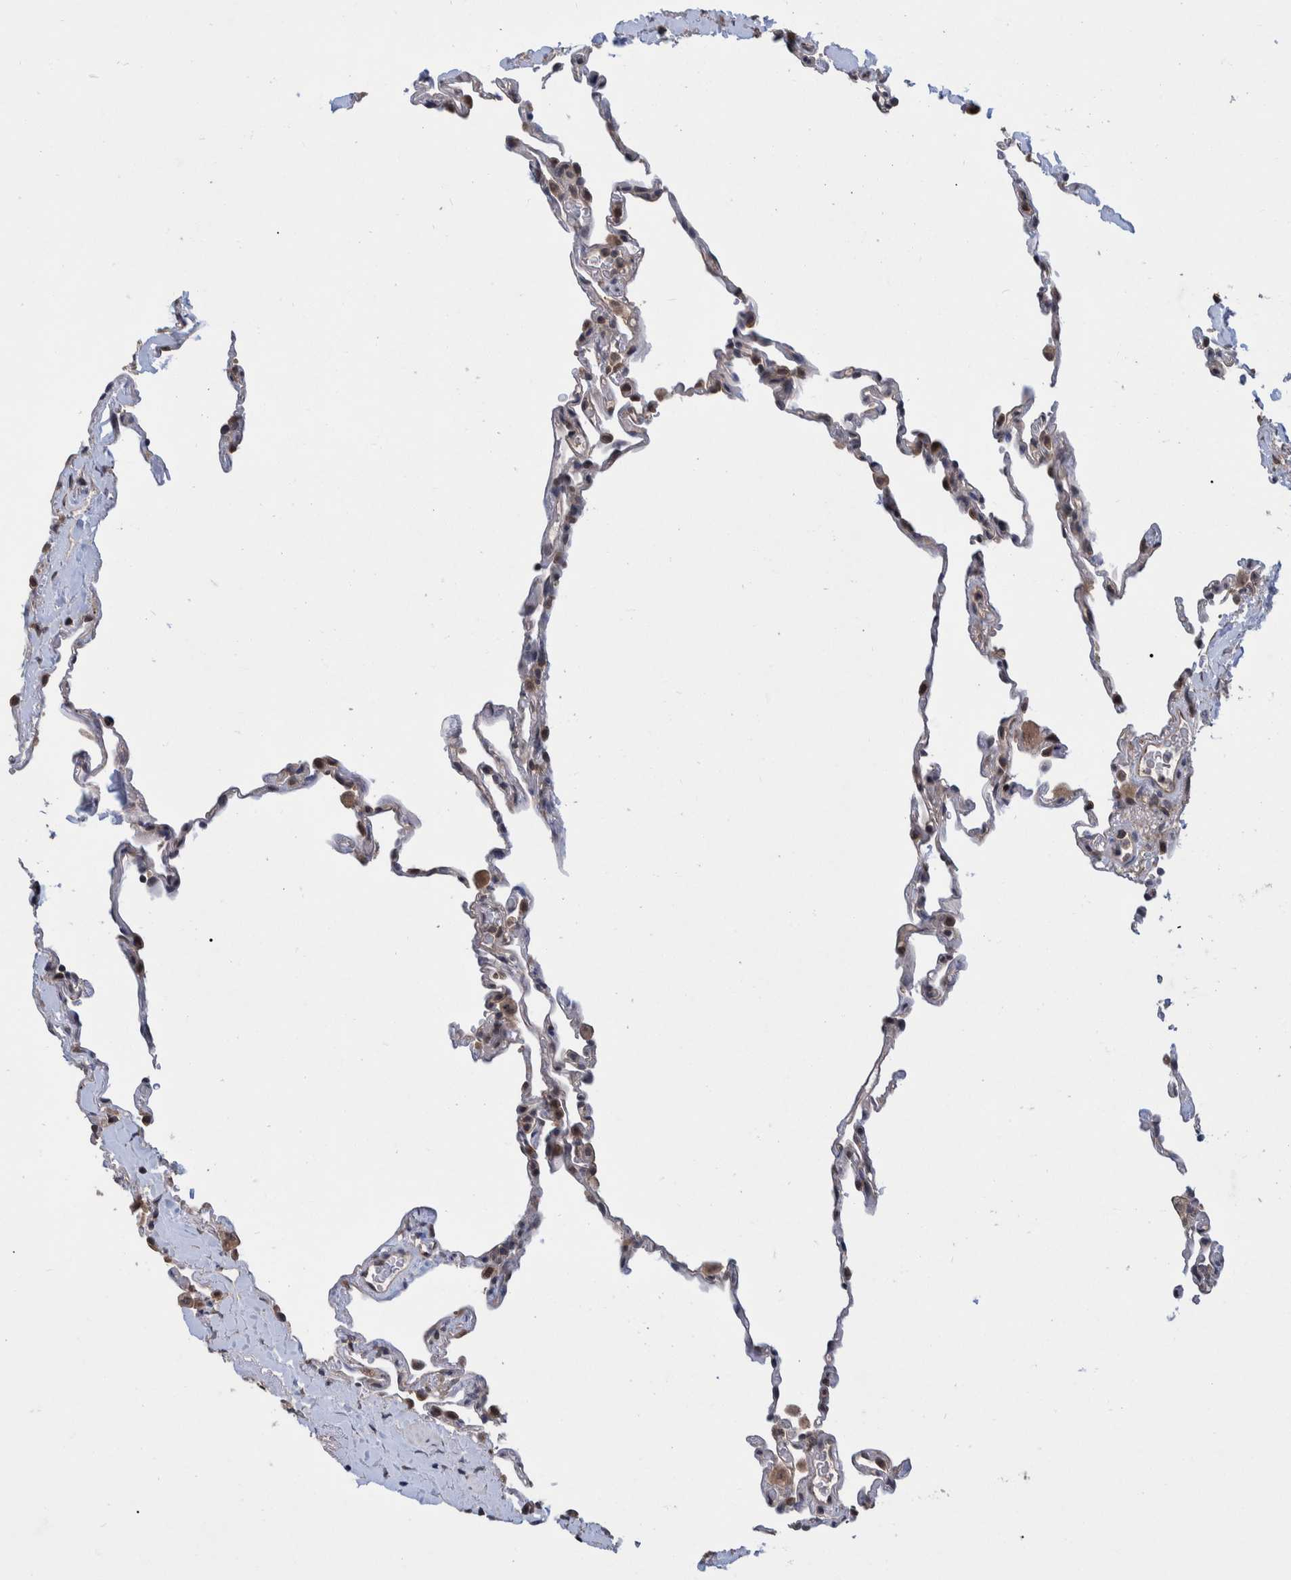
{"staining": {"intensity": "negative", "quantity": "none", "location": "none"}, "tissue": "lung", "cell_type": "Alveolar cells", "image_type": "normal", "snomed": [{"axis": "morphology", "description": "Normal tissue, NOS"}, {"axis": "topography", "description": "Lung"}], "caption": "A histopathology image of lung stained for a protein shows no brown staining in alveolar cells. The staining was performed using DAB to visualize the protein expression in brown, while the nuclei were stained in blue with hematoxylin (Magnification: 20x).", "gene": "PLPBP", "patient": {"sex": "male", "age": 59}}